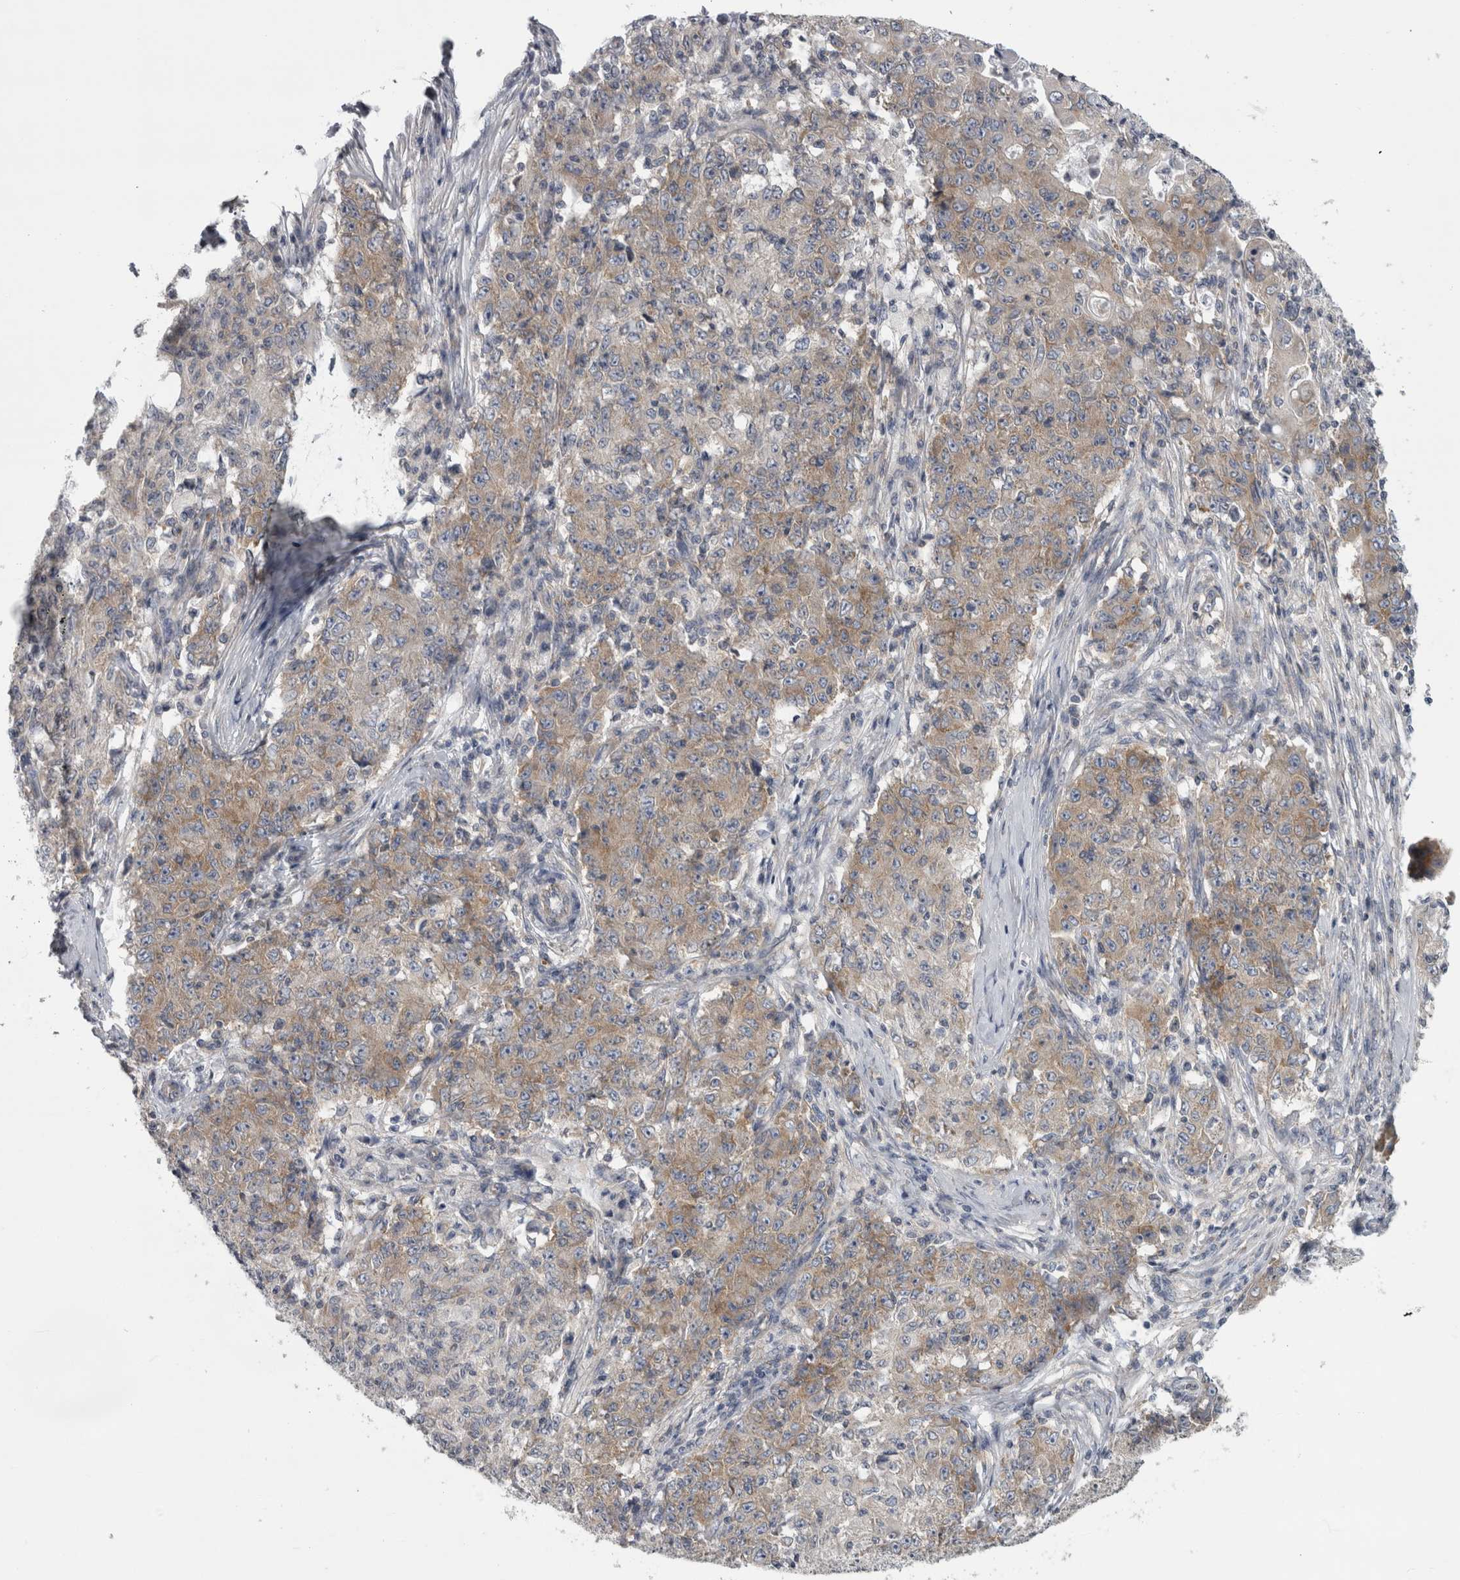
{"staining": {"intensity": "weak", "quantity": ">75%", "location": "cytoplasmic/membranous"}, "tissue": "ovarian cancer", "cell_type": "Tumor cells", "image_type": "cancer", "snomed": [{"axis": "morphology", "description": "Carcinoma, endometroid"}, {"axis": "topography", "description": "Ovary"}], "caption": "Immunohistochemistry (IHC) (DAB) staining of endometroid carcinoma (ovarian) reveals weak cytoplasmic/membranous protein positivity in about >75% of tumor cells.", "gene": "PRRC2C", "patient": {"sex": "female", "age": 42}}